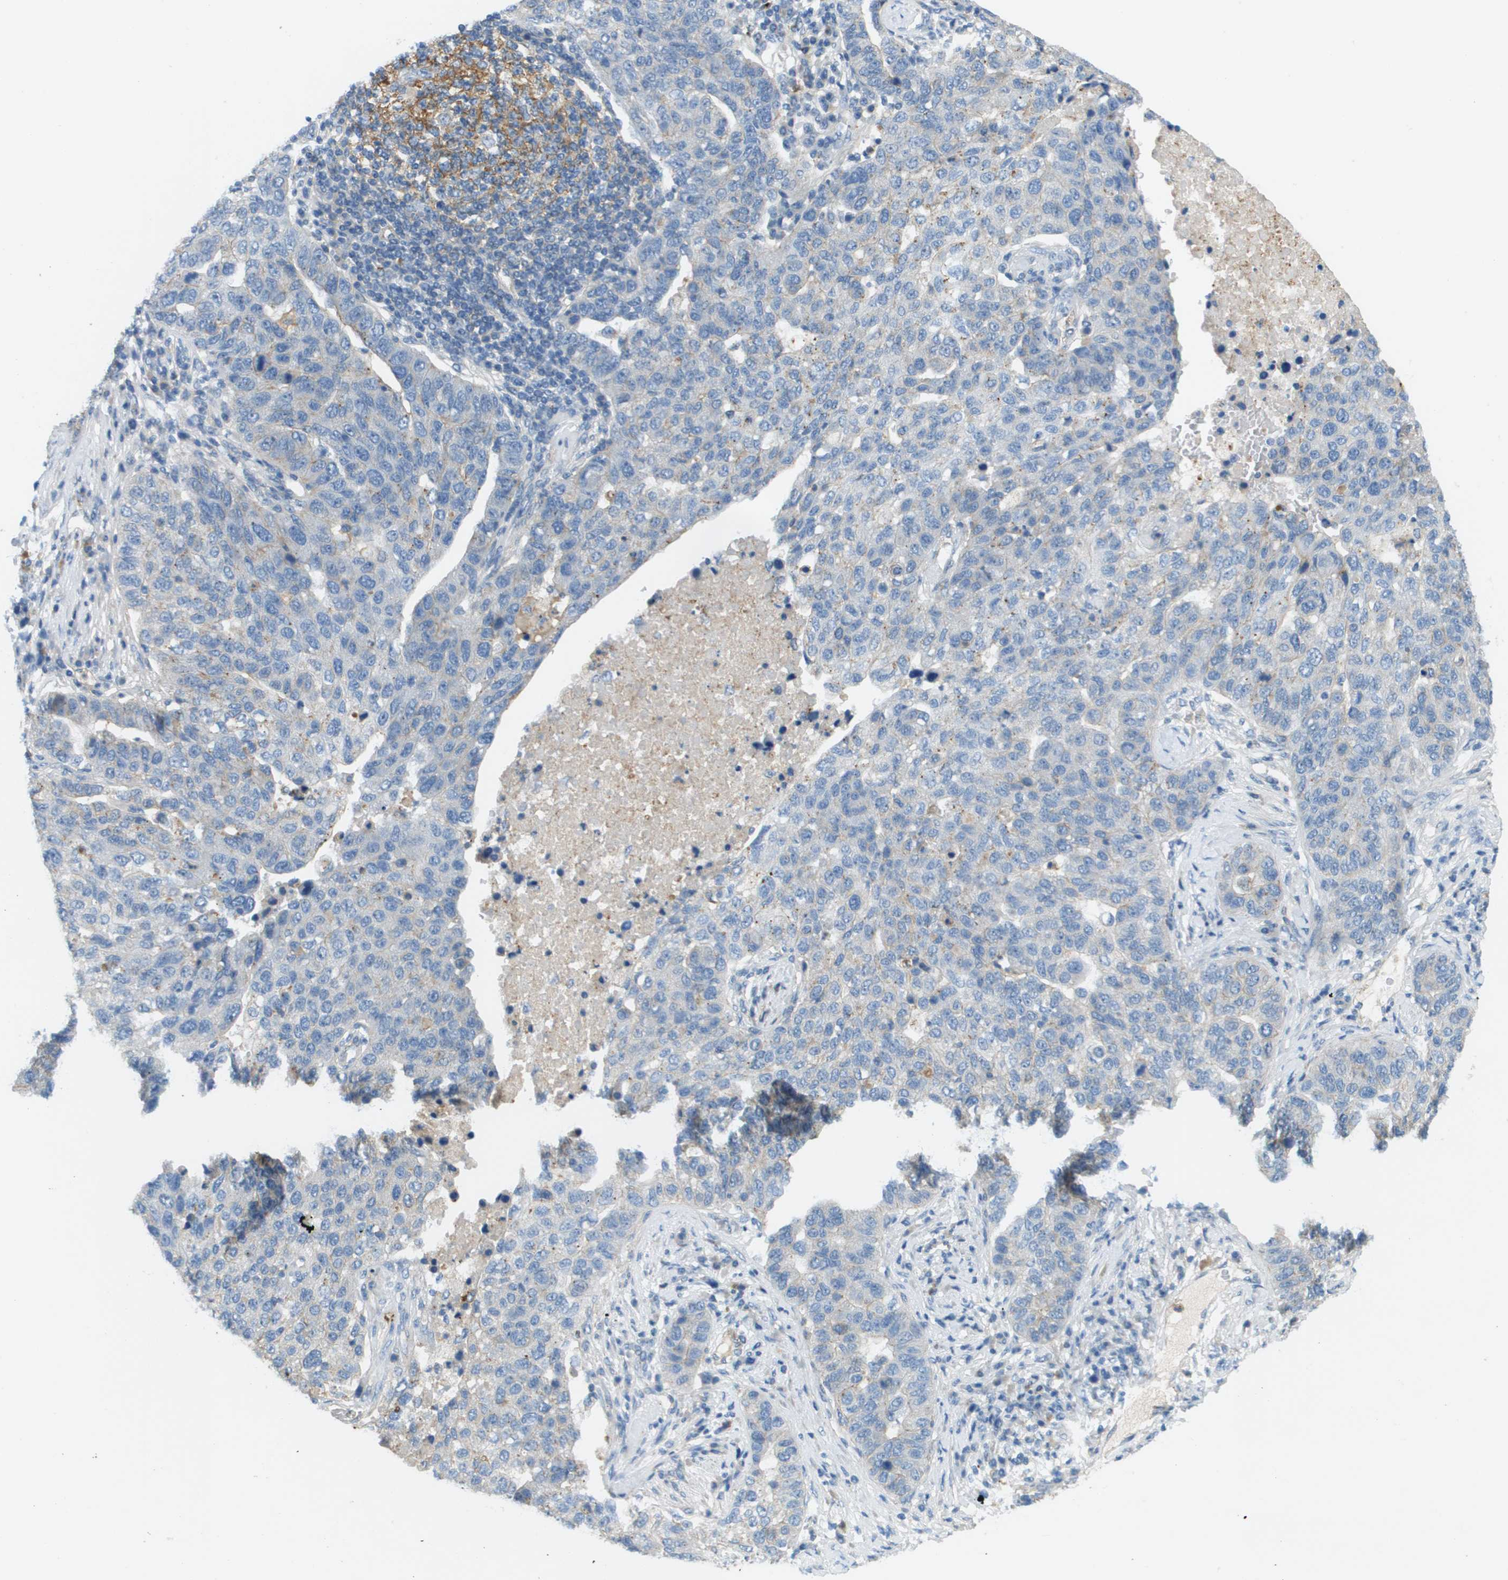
{"staining": {"intensity": "negative", "quantity": "none", "location": "none"}, "tissue": "pancreatic cancer", "cell_type": "Tumor cells", "image_type": "cancer", "snomed": [{"axis": "morphology", "description": "Adenocarcinoma, NOS"}, {"axis": "topography", "description": "Pancreas"}], "caption": "Immunohistochemistry of human adenocarcinoma (pancreatic) displays no positivity in tumor cells.", "gene": "MYH11", "patient": {"sex": "female", "age": 61}}